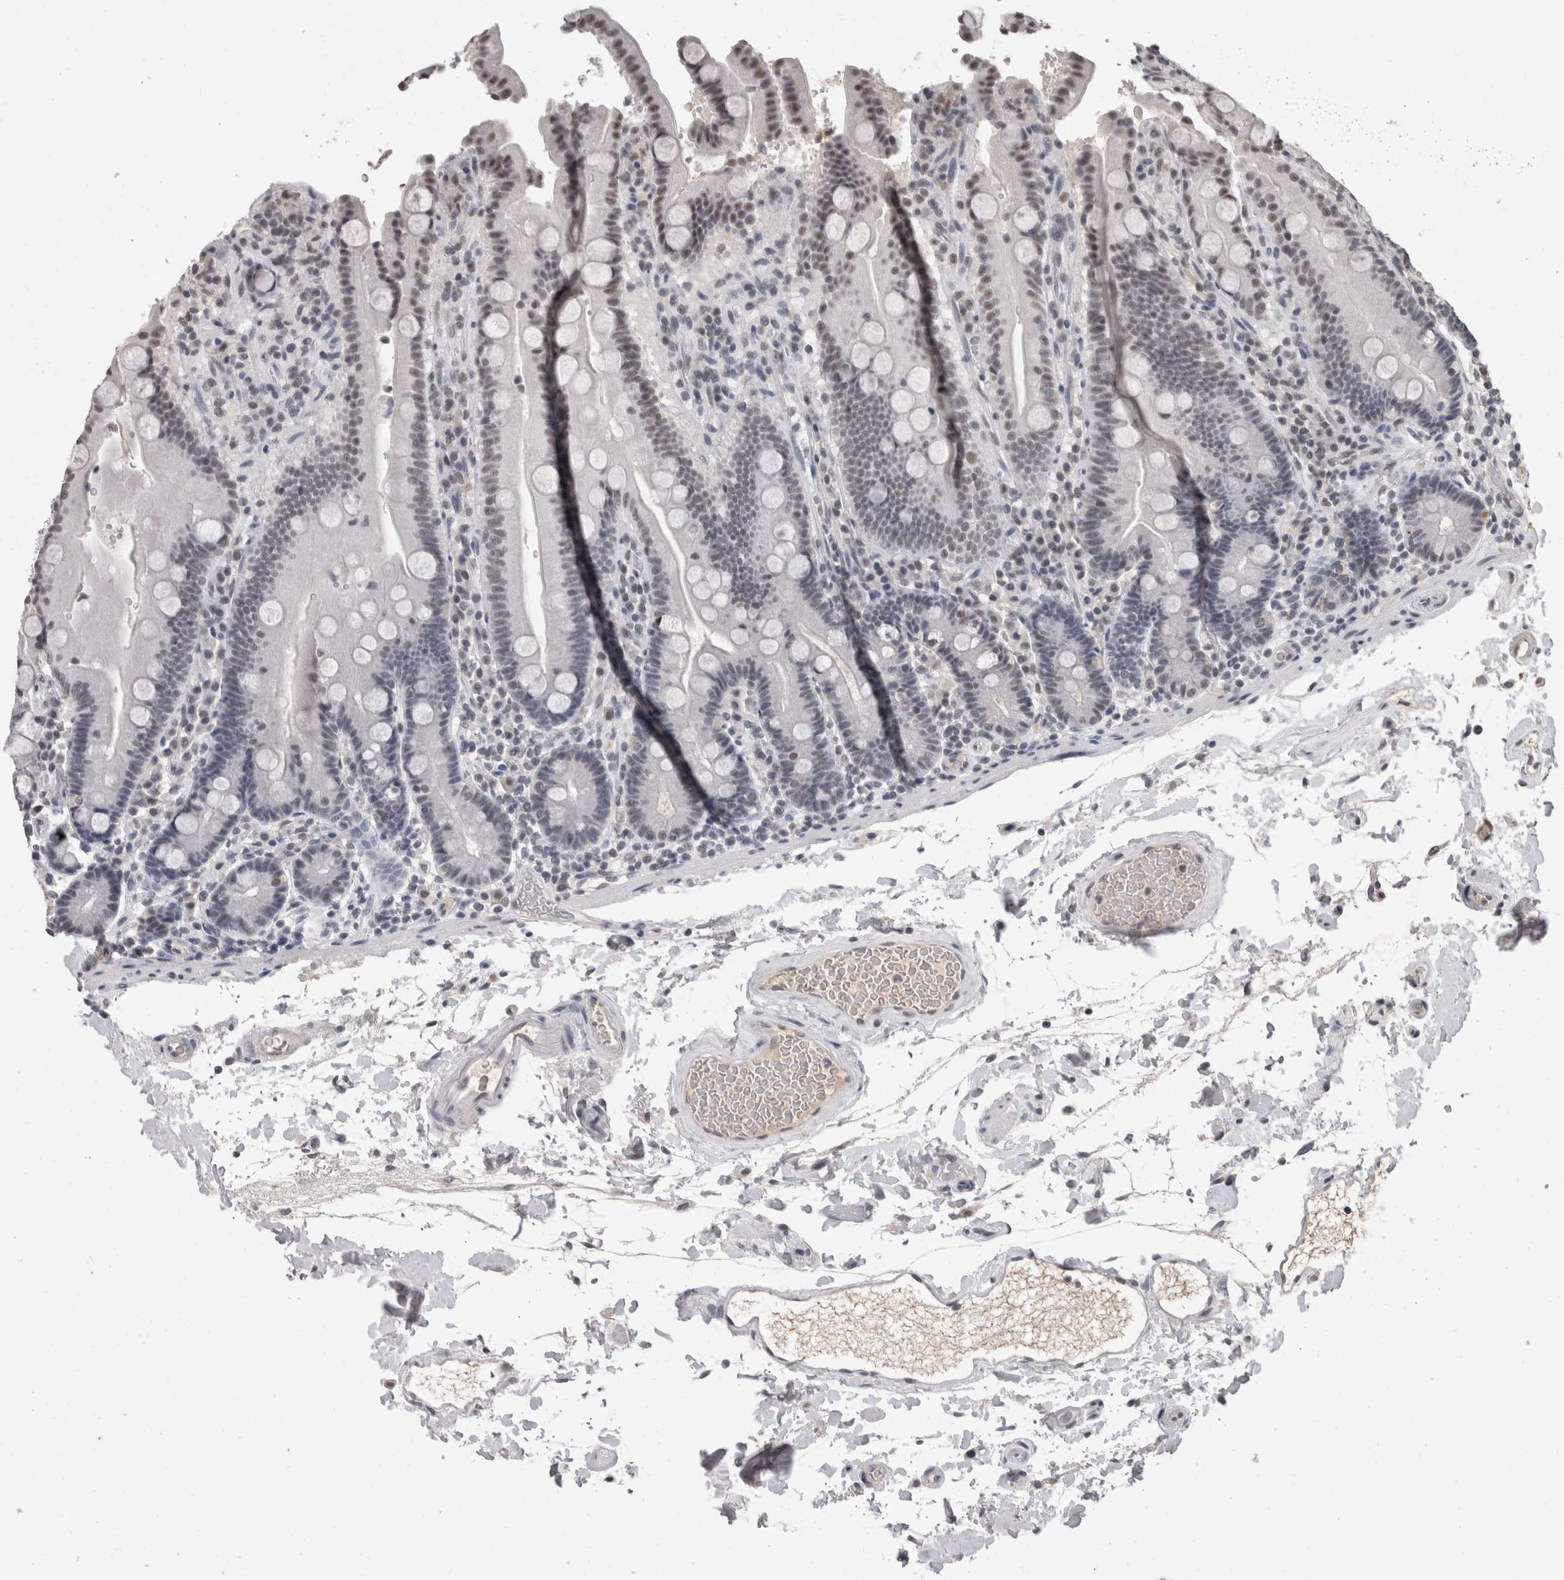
{"staining": {"intensity": "weak", "quantity": "<25%", "location": "nuclear"}, "tissue": "duodenum", "cell_type": "Glandular cells", "image_type": "normal", "snomed": [{"axis": "morphology", "description": "Normal tissue, NOS"}, {"axis": "topography", "description": "Small intestine, NOS"}], "caption": "Glandular cells show no significant positivity in benign duodenum. (DAB immunohistochemistry (IHC), high magnification).", "gene": "DDX17", "patient": {"sex": "female", "age": 71}}